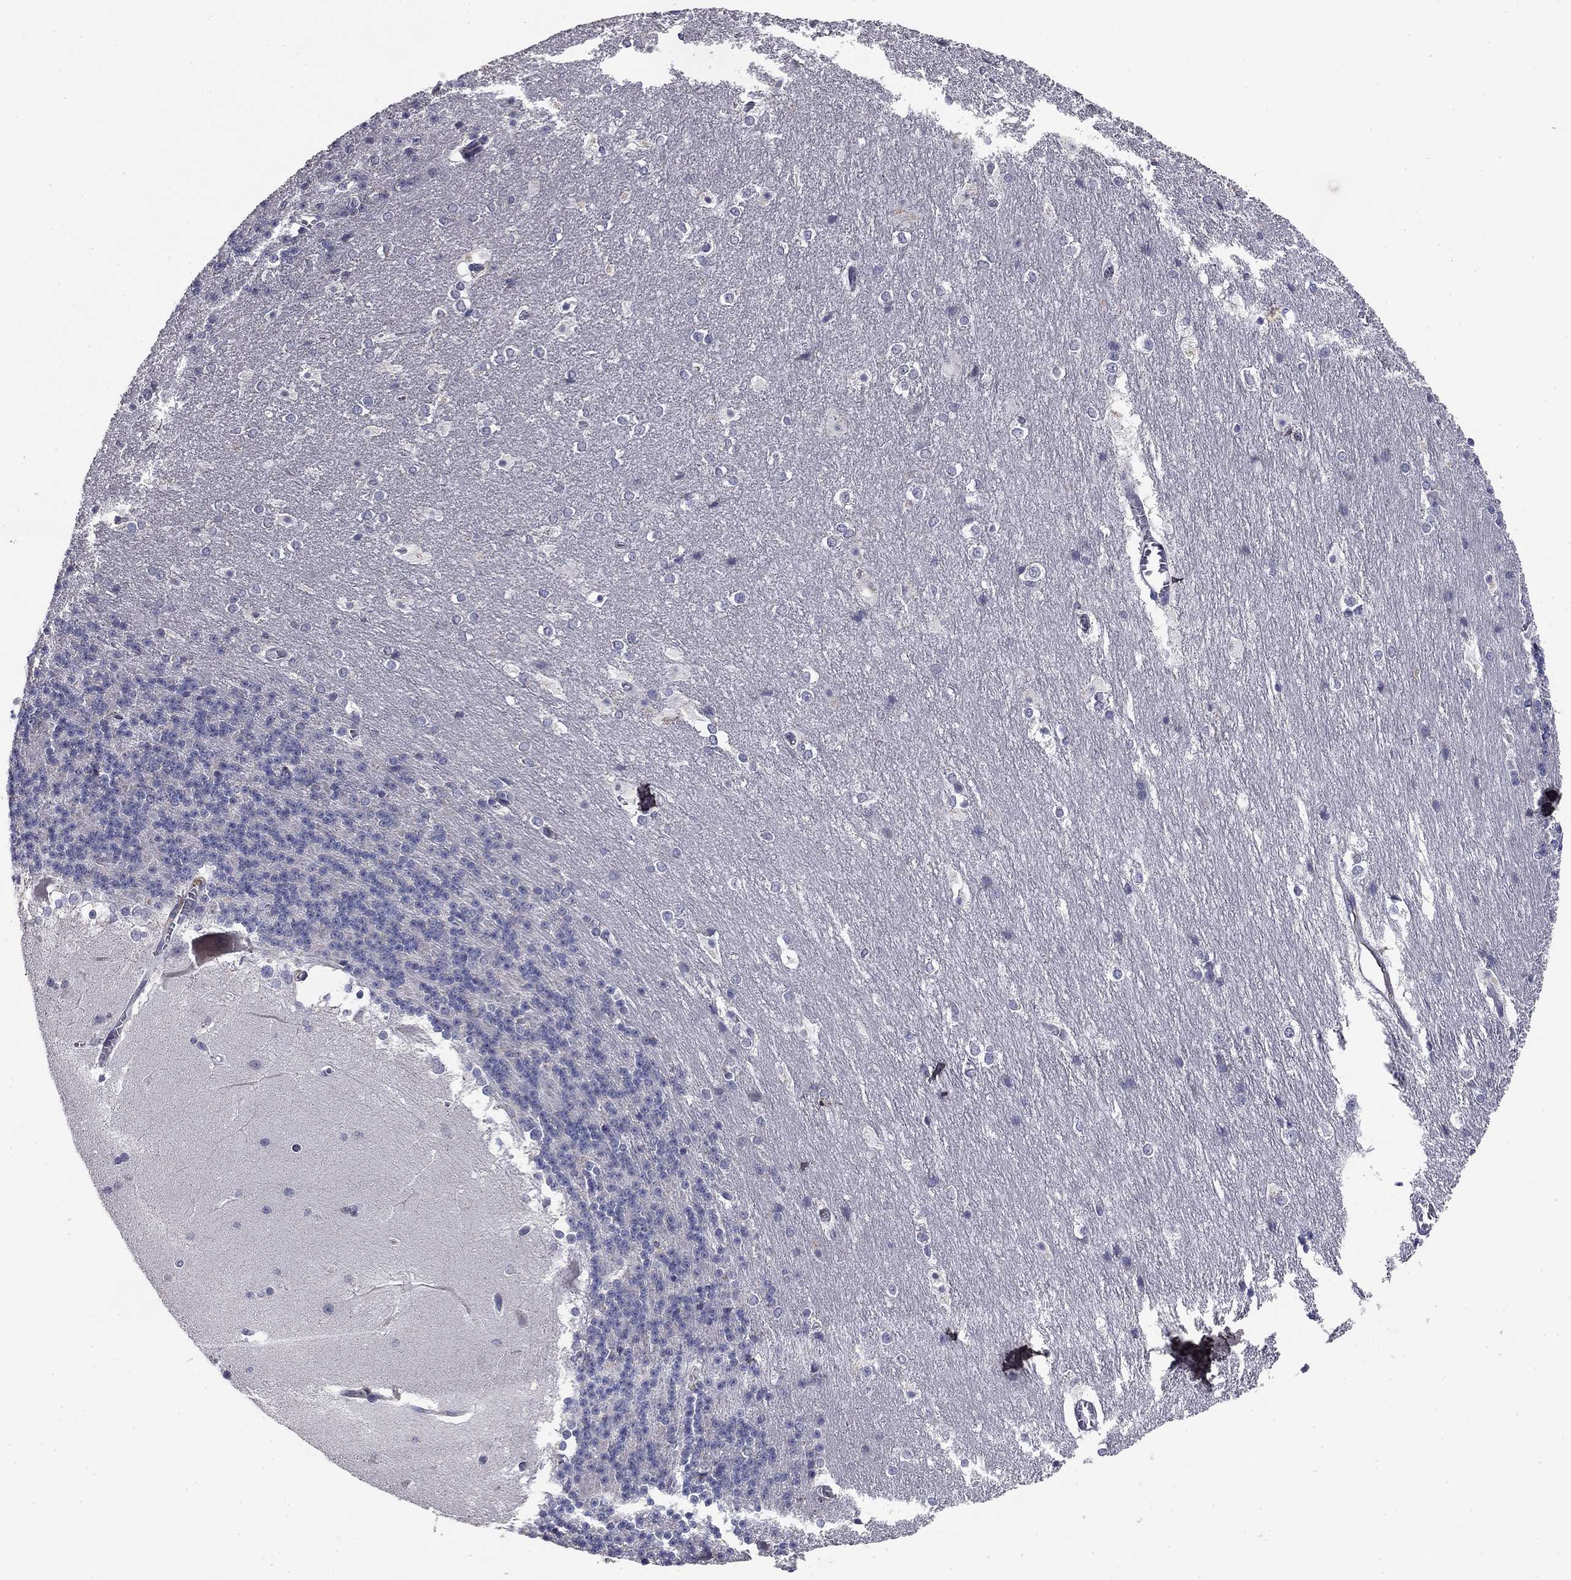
{"staining": {"intensity": "negative", "quantity": "none", "location": "none"}, "tissue": "cerebellum", "cell_type": "Cells in granular layer", "image_type": "normal", "snomed": [{"axis": "morphology", "description": "Normal tissue, NOS"}, {"axis": "topography", "description": "Cerebellum"}], "caption": "IHC photomicrograph of normal cerebellum: cerebellum stained with DAB (3,3'-diaminobenzidine) displays no significant protein expression in cells in granular layer. The staining was performed using DAB to visualize the protein expression in brown, while the nuclei were stained in blue with hematoxylin (Magnification: 20x).", "gene": "COL2A1", "patient": {"sex": "female", "age": 19}}